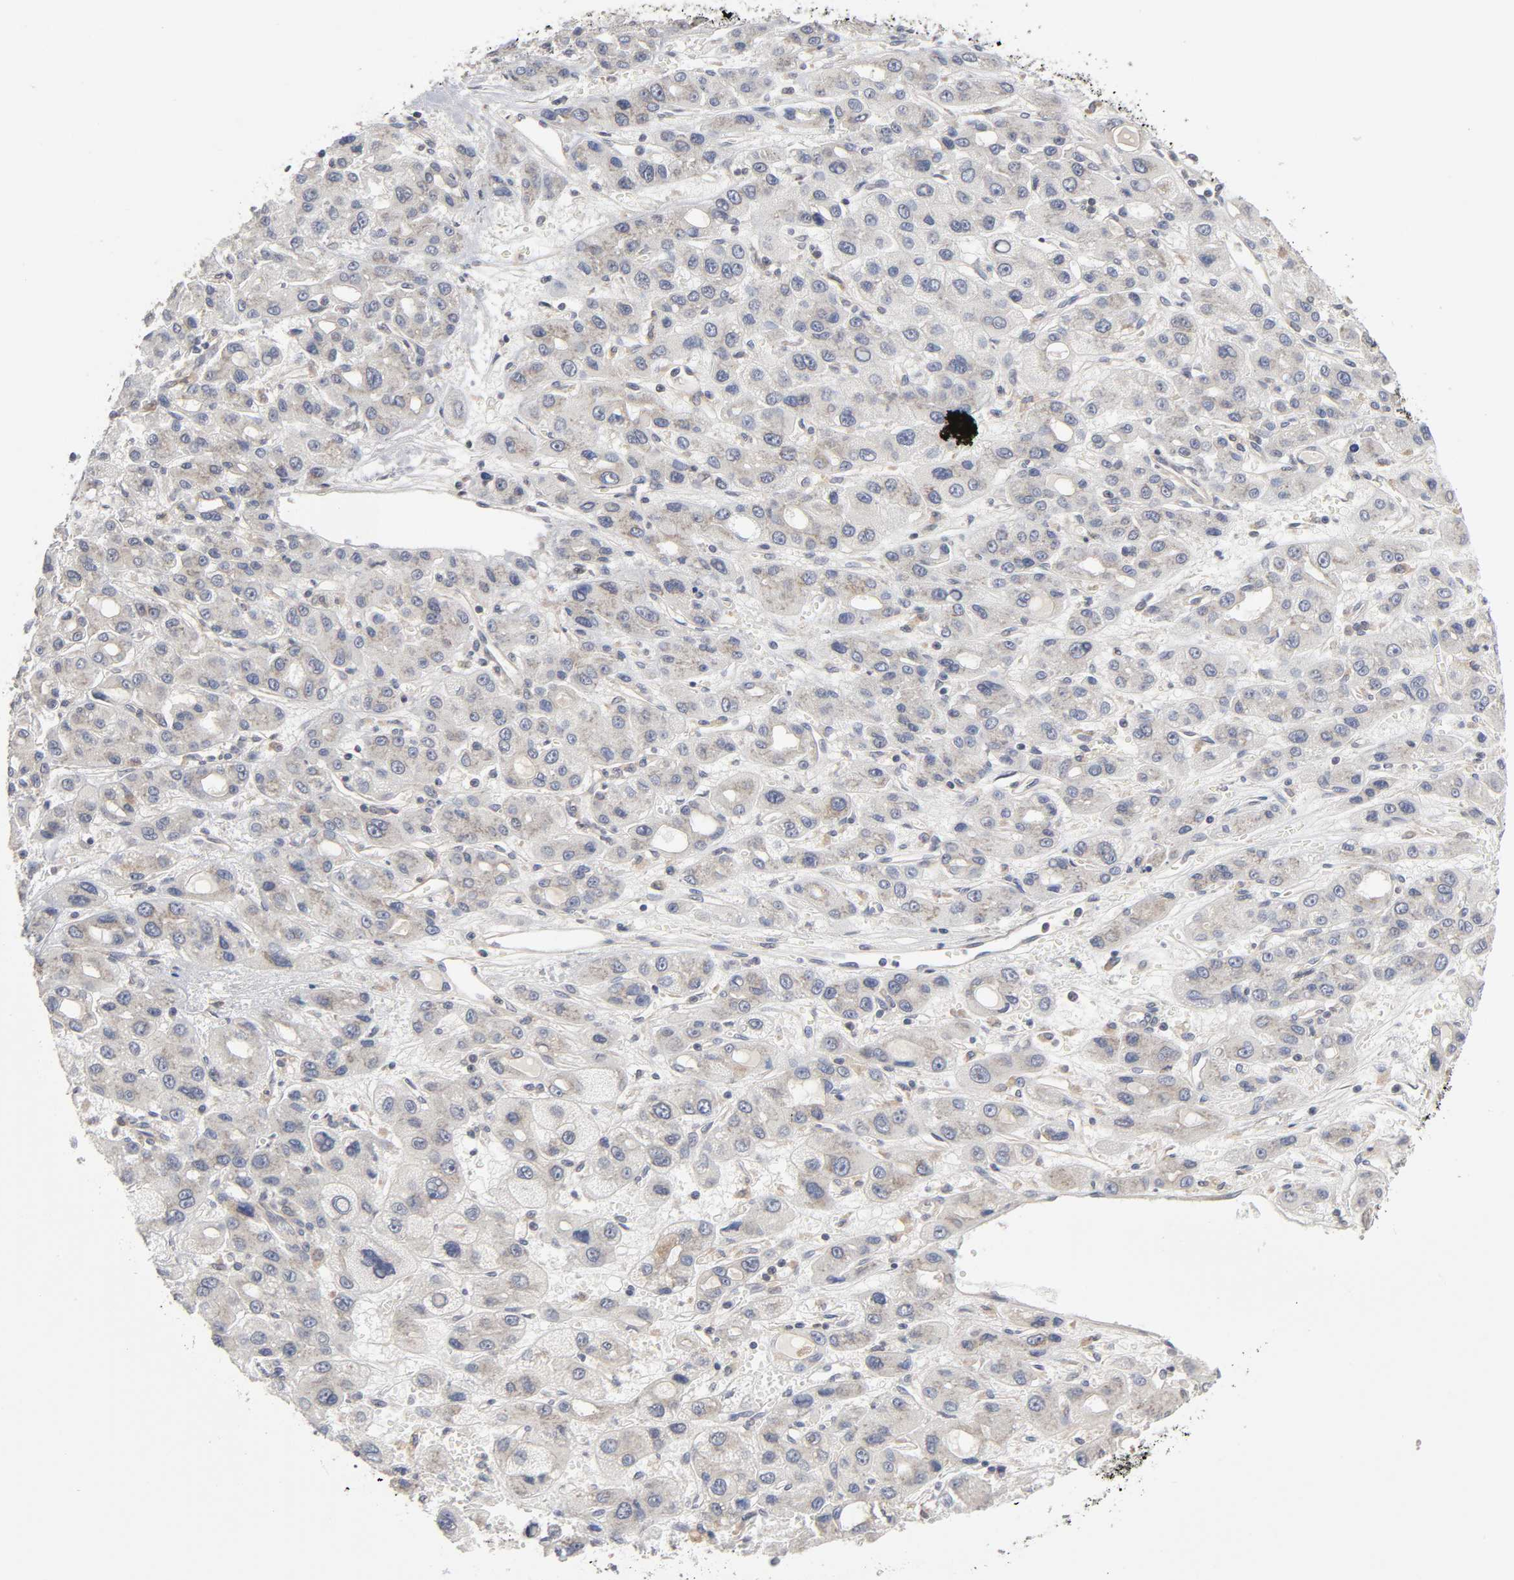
{"staining": {"intensity": "weak", "quantity": "<25%", "location": "cytoplasmic/membranous"}, "tissue": "liver cancer", "cell_type": "Tumor cells", "image_type": "cancer", "snomed": [{"axis": "morphology", "description": "Carcinoma, Hepatocellular, NOS"}, {"axis": "topography", "description": "Liver"}], "caption": "Liver hepatocellular carcinoma stained for a protein using immunohistochemistry displays no staining tumor cells.", "gene": "IL4R", "patient": {"sex": "male", "age": 55}}